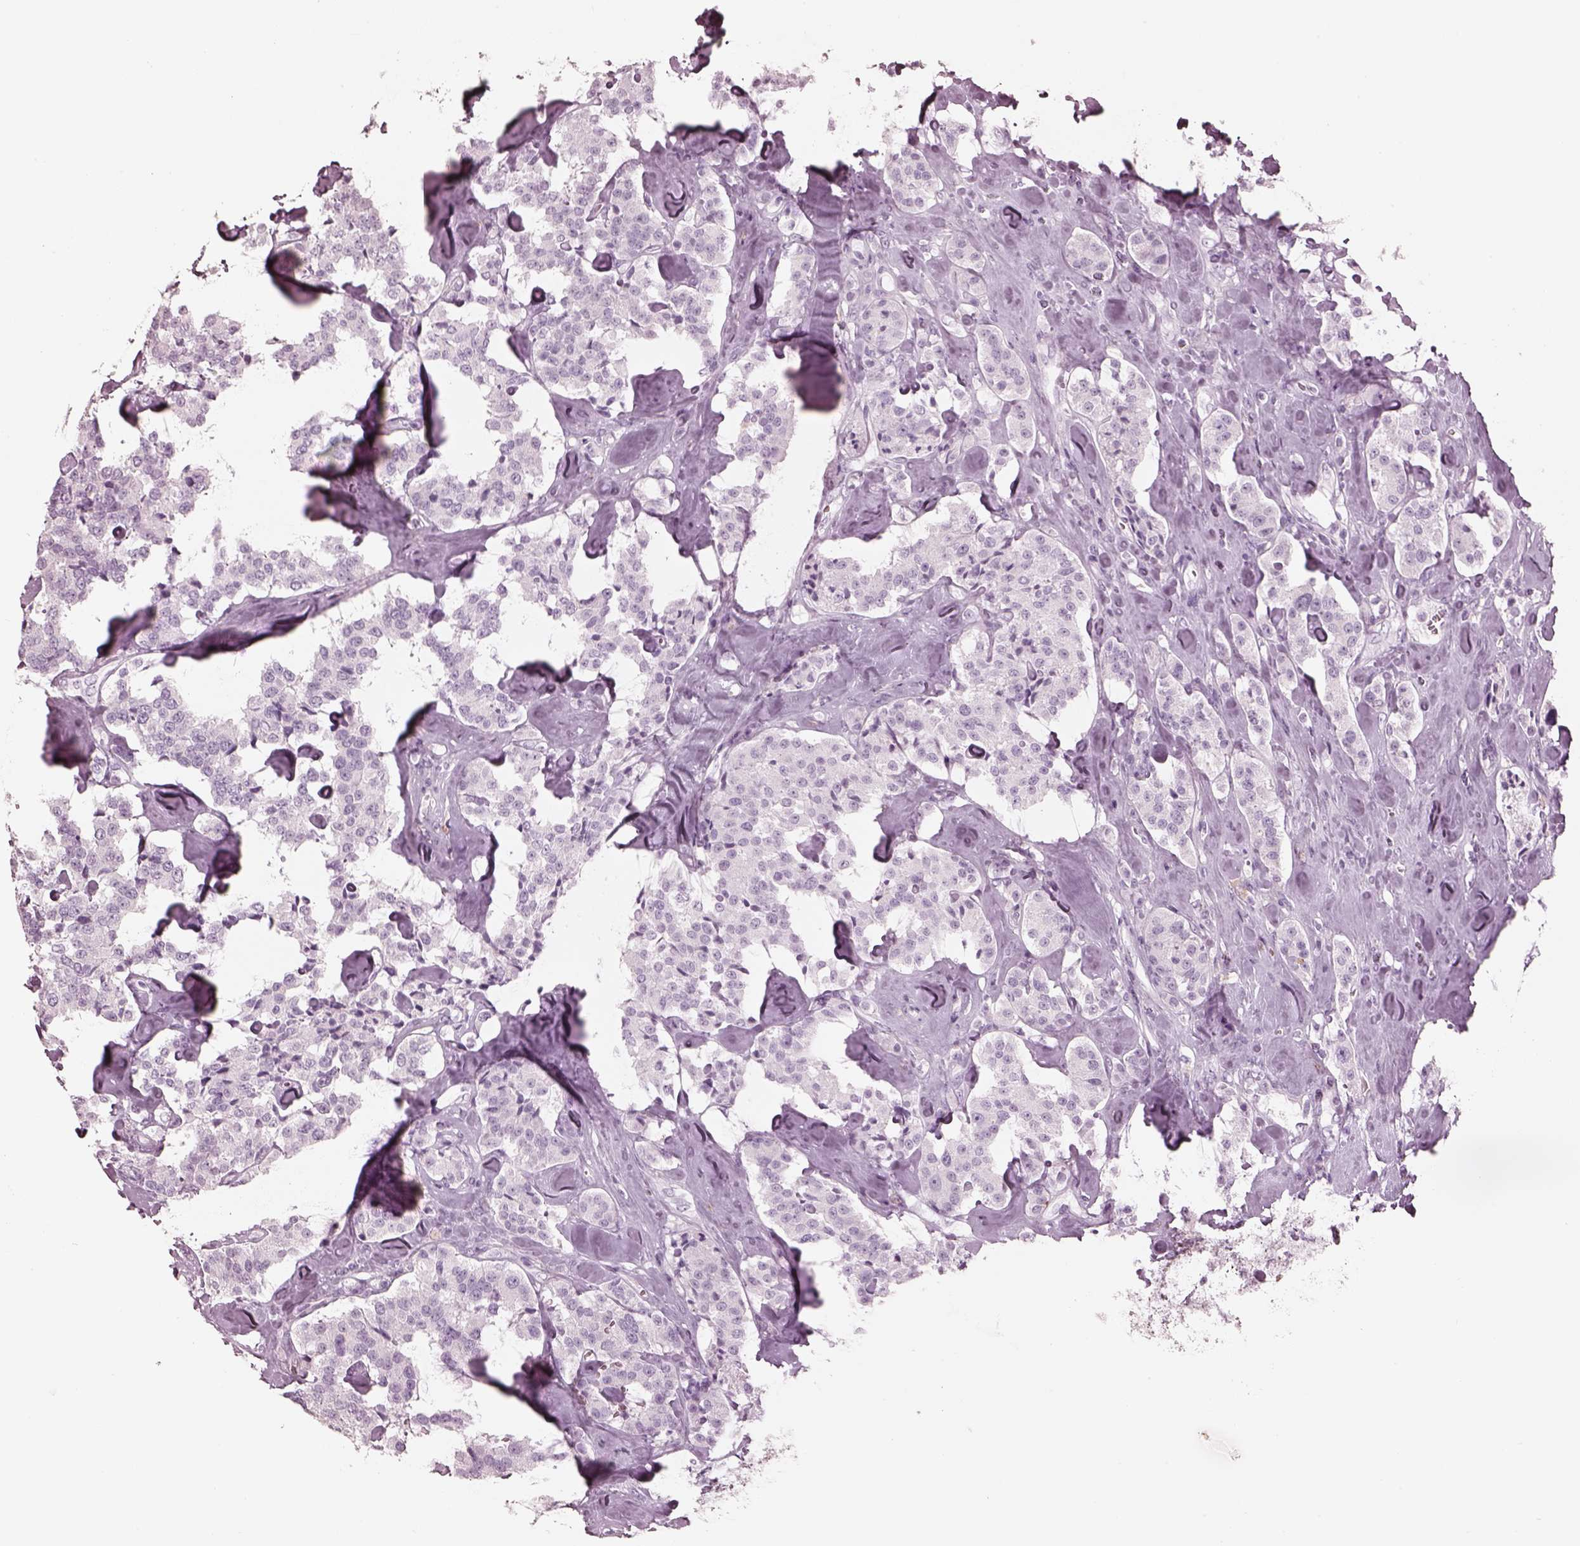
{"staining": {"intensity": "negative", "quantity": "none", "location": "none"}, "tissue": "carcinoid", "cell_type": "Tumor cells", "image_type": "cancer", "snomed": [{"axis": "morphology", "description": "Carcinoid, malignant, NOS"}, {"axis": "topography", "description": "Pancreas"}], "caption": "Image shows no protein positivity in tumor cells of carcinoid tissue.", "gene": "OPN4", "patient": {"sex": "male", "age": 41}}